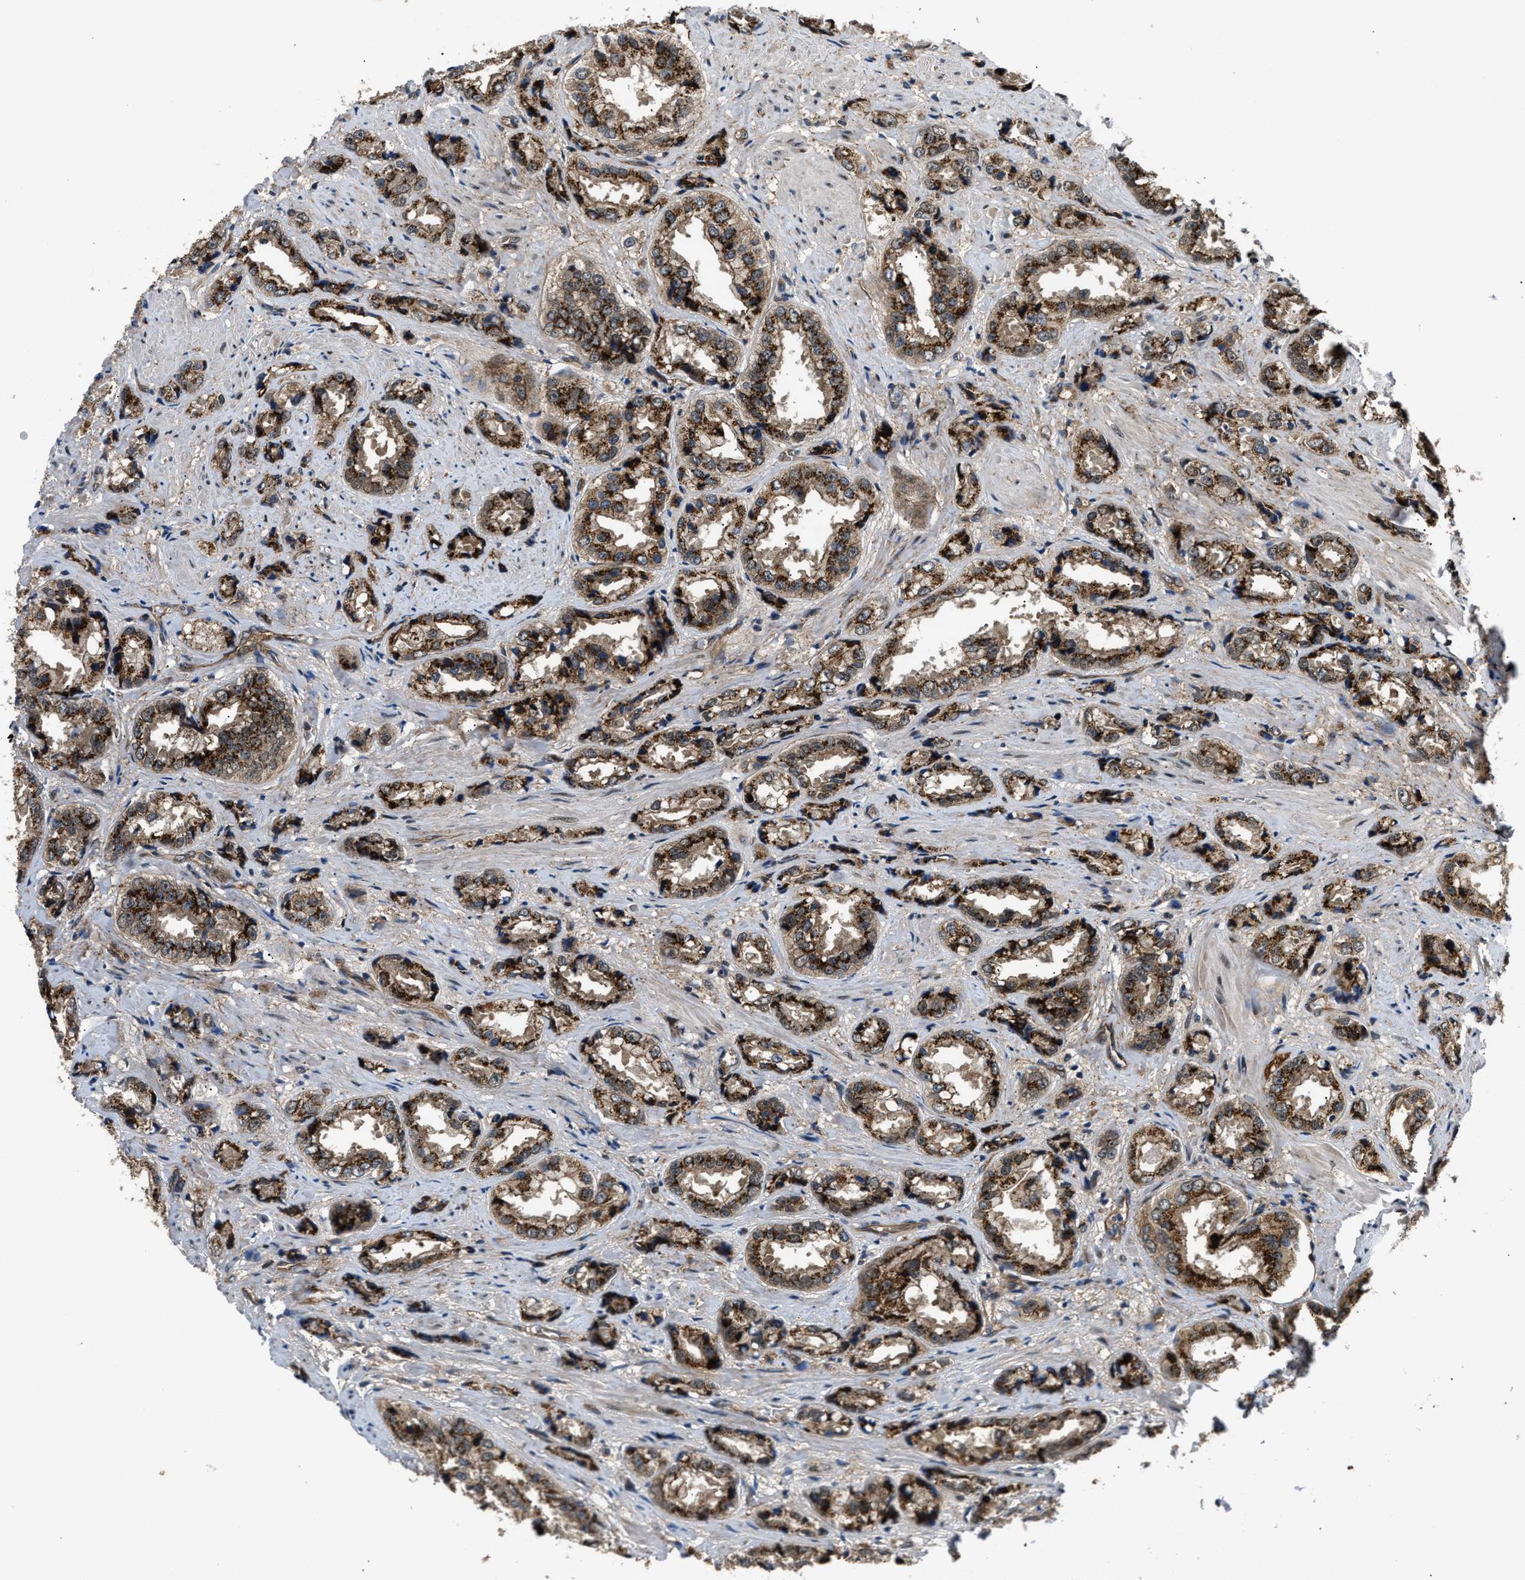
{"staining": {"intensity": "strong", "quantity": ">75%", "location": "cytoplasmic/membranous"}, "tissue": "prostate cancer", "cell_type": "Tumor cells", "image_type": "cancer", "snomed": [{"axis": "morphology", "description": "Adenocarcinoma, High grade"}, {"axis": "topography", "description": "Prostate"}], "caption": "Protein expression analysis of human adenocarcinoma (high-grade) (prostate) reveals strong cytoplasmic/membranous staining in approximately >75% of tumor cells.", "gene": "COPS2", "patient": {"sex": "male", "age": 61}}